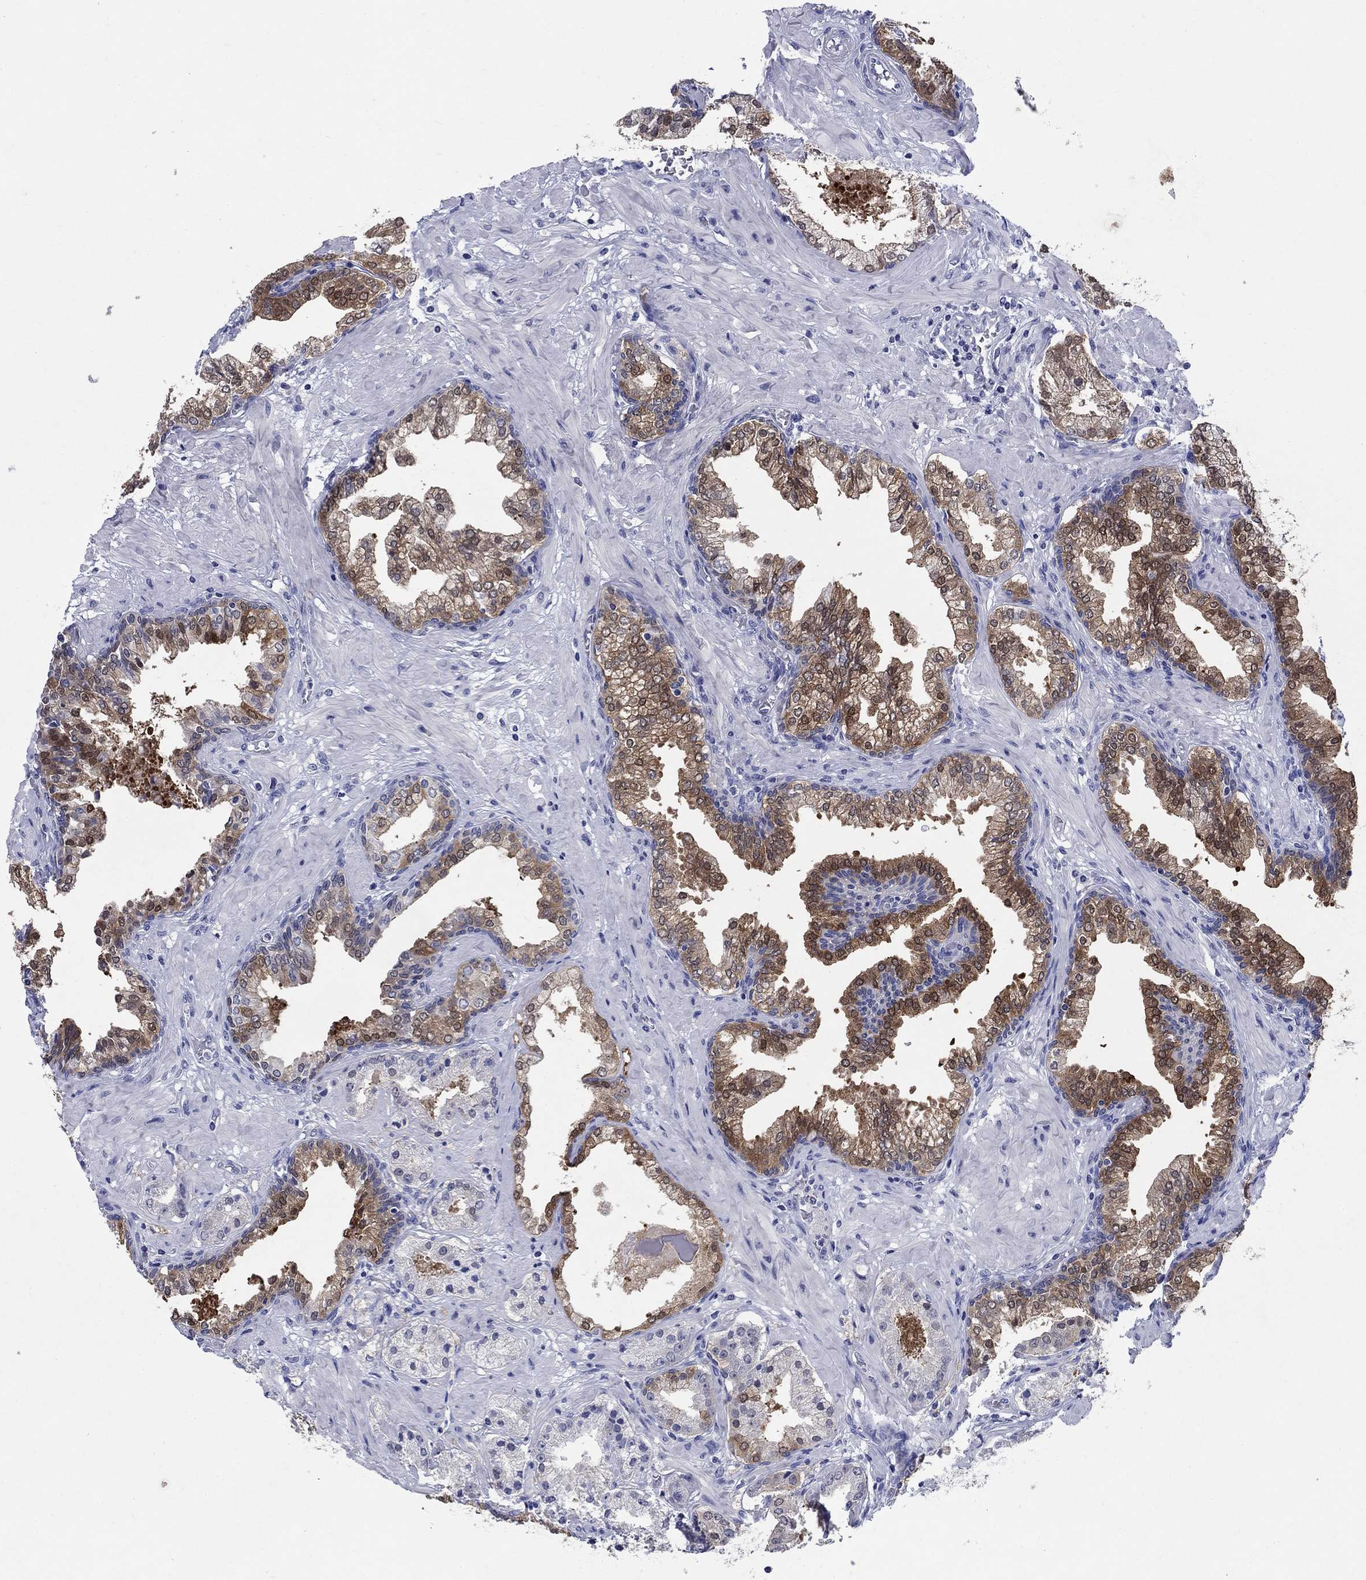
{"staining": {"intensity": "strong", "quantity": "25%-75%", "location": "cytoplasmic/membranous"}, "tissue": "prostate cancer", "cell_type": "Tumor cells", "image_type": "cancer", "snomed": [{"axis": "morphology", "description": "Adenocarcinoma, NOS"}, {"axis": "topography", "description": "Prostate and seminal vesicle, NOS"}, {"axis": "topography", "description": "Prostate"}], "caption": "Strong cytoplasmic/membranous protein staining is appreciated in approximately 25%-75% of tumor cells in adenocarcinoma (prostate).", "gene": "SULT2B1", "patient": {"sex": "male", "age": 44}}